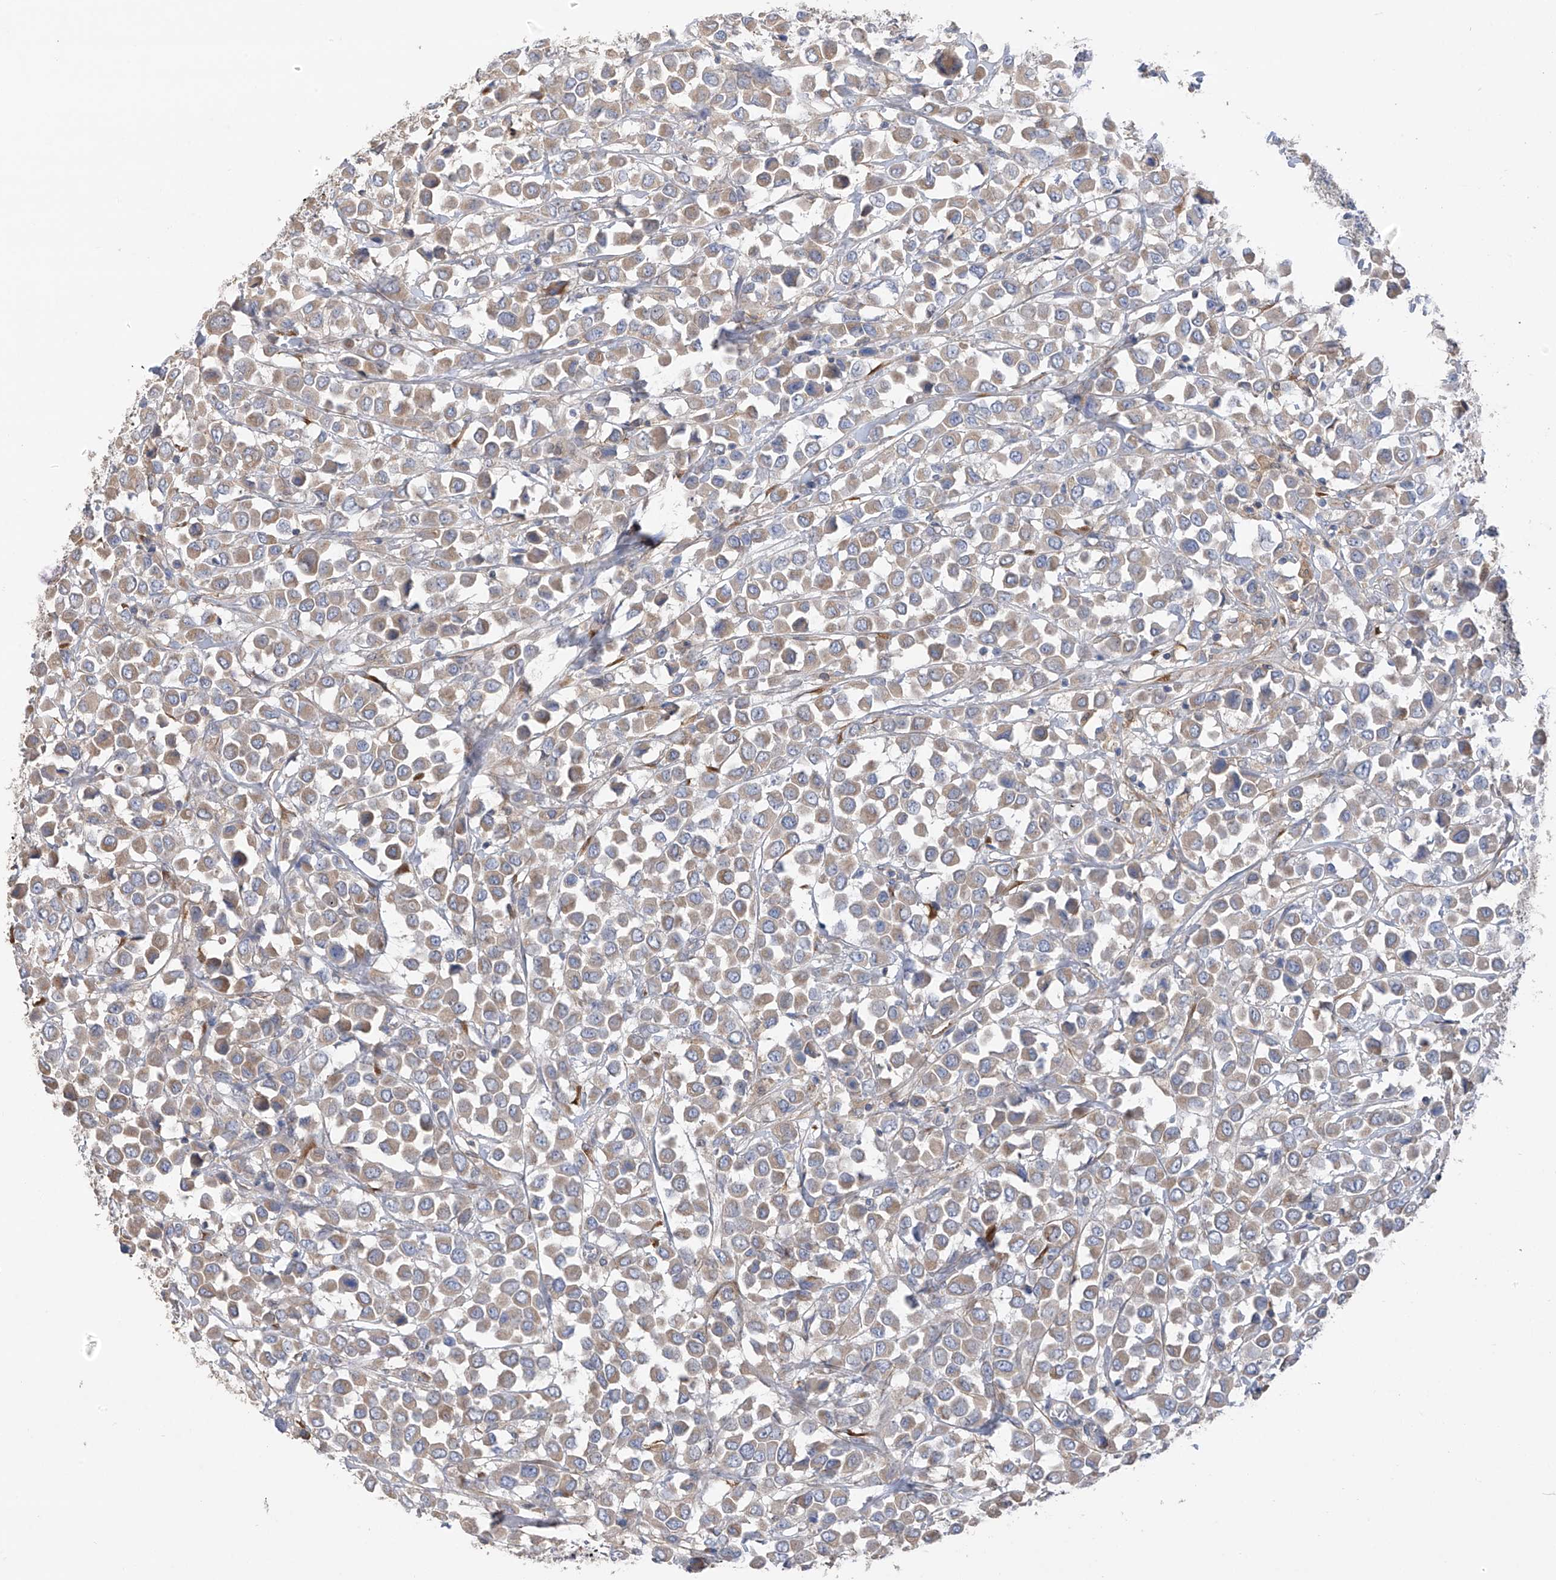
{"staining": {"intensity": "weak", "quantity": "<25%", "location": "cytoplasmic/membranous"}, "tissue": "breast cancer", "cell_type": "Tumor cells", "image_type": "cancer", "snomed": [{"axis": "morphology", "description": "Duct carcinoma"}, {"axis": "topography", "description": "Breast"}], "caption": "High power microscopy image of an immunohistochemistry (IHC) micrograph of breast intraductal carcinoma, revealing no significant staining in tumor cells.", "gene": "GALNTL6", "patient": {"sex": "female", "age": 61}}